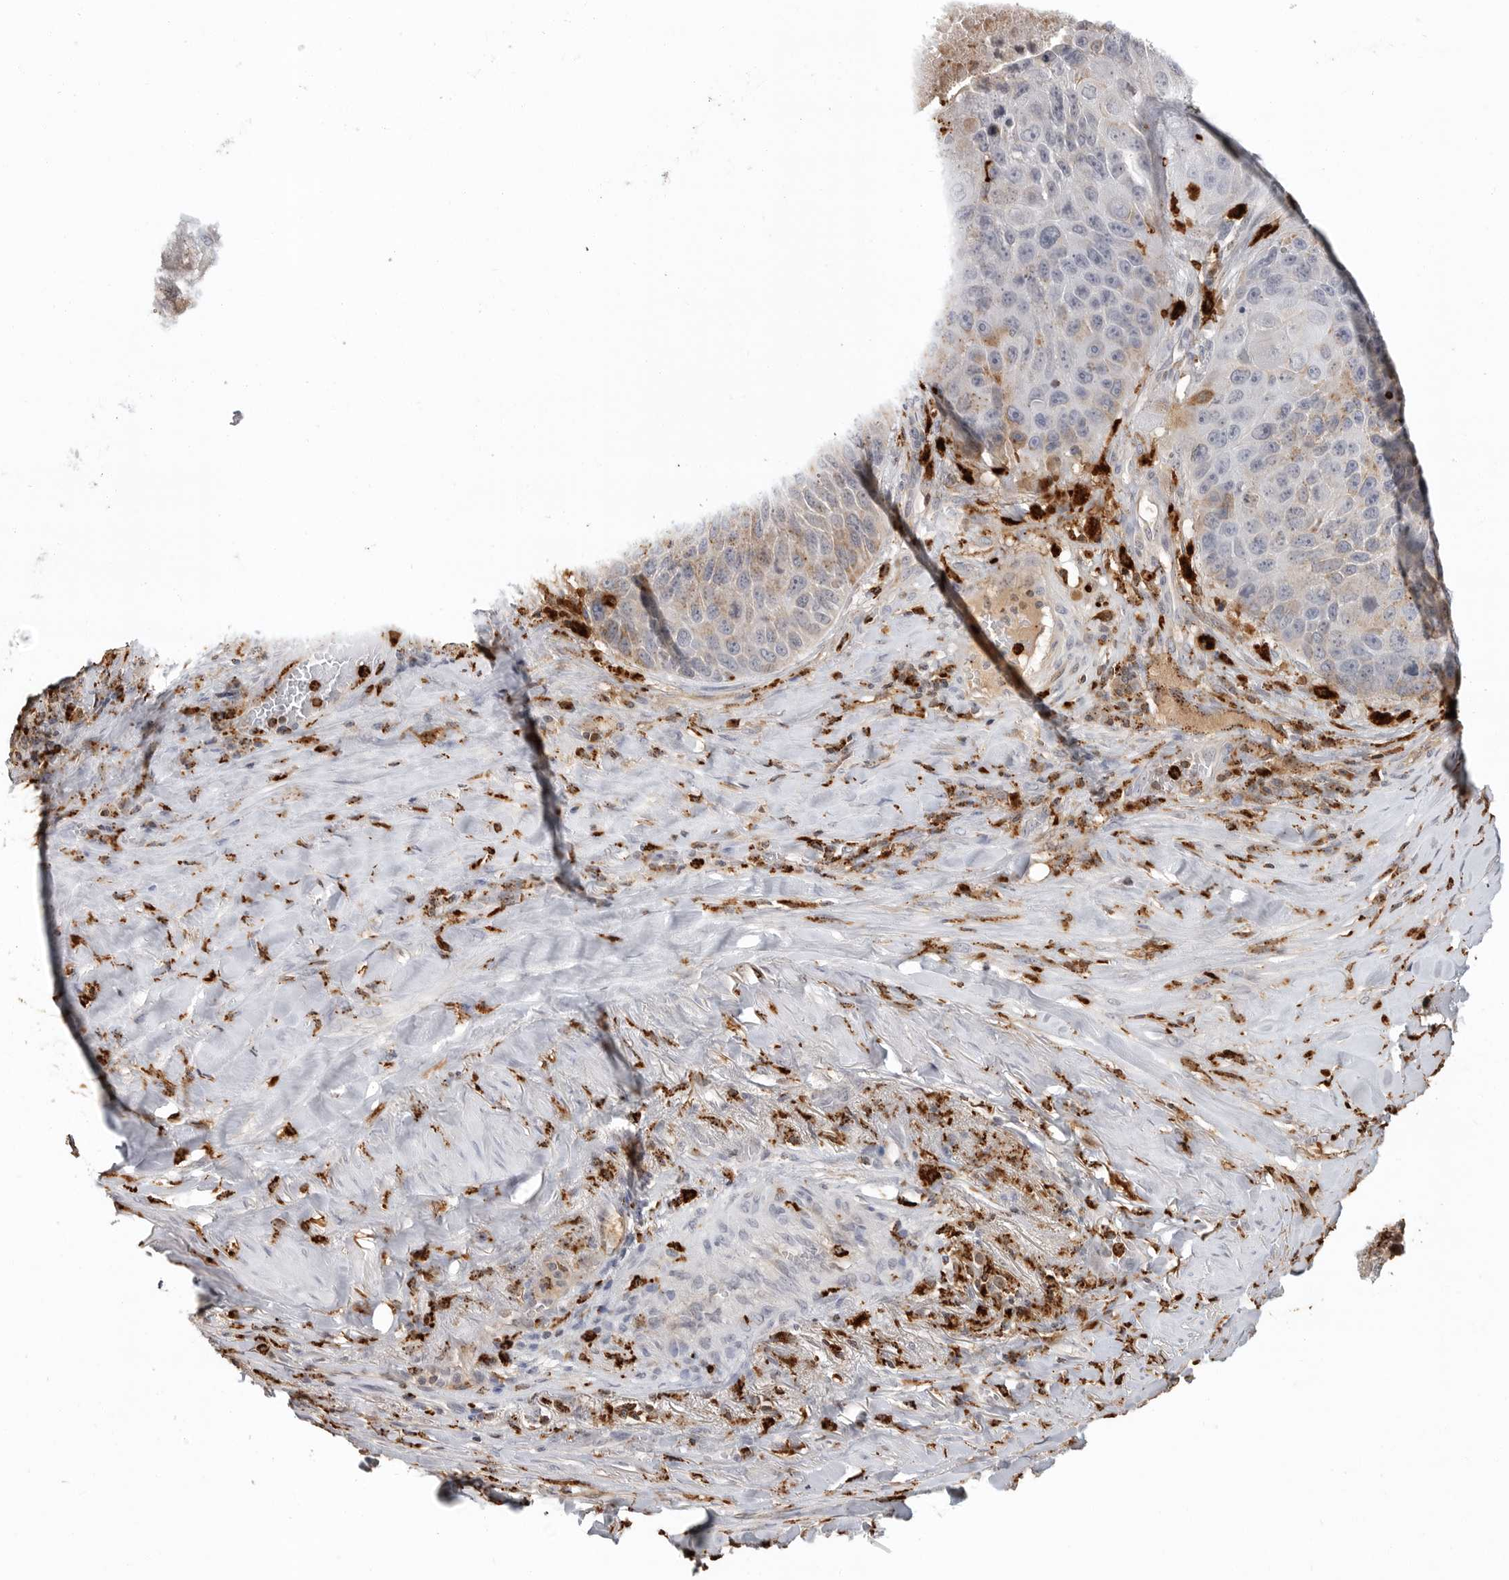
{"staining": {"intensity": "weak", "quantity": "<25%", "location": "cytoplasmic/membranous"}, "tissue": "lung cancer", "cell_type": "Tumor cells", "image_type": "cancer", "snomed": [{"axis": "morphology", "description": "Squamous cell carcinoma, NOS"}, {"axis": "topography", "description": "Lung"}], "caption": "Micrograph shows no significant protein staining in tumor cells of lung squamous cell carcinoma.", "gene": "IFI30", "patient": {"sex": "male", "age": 61}}